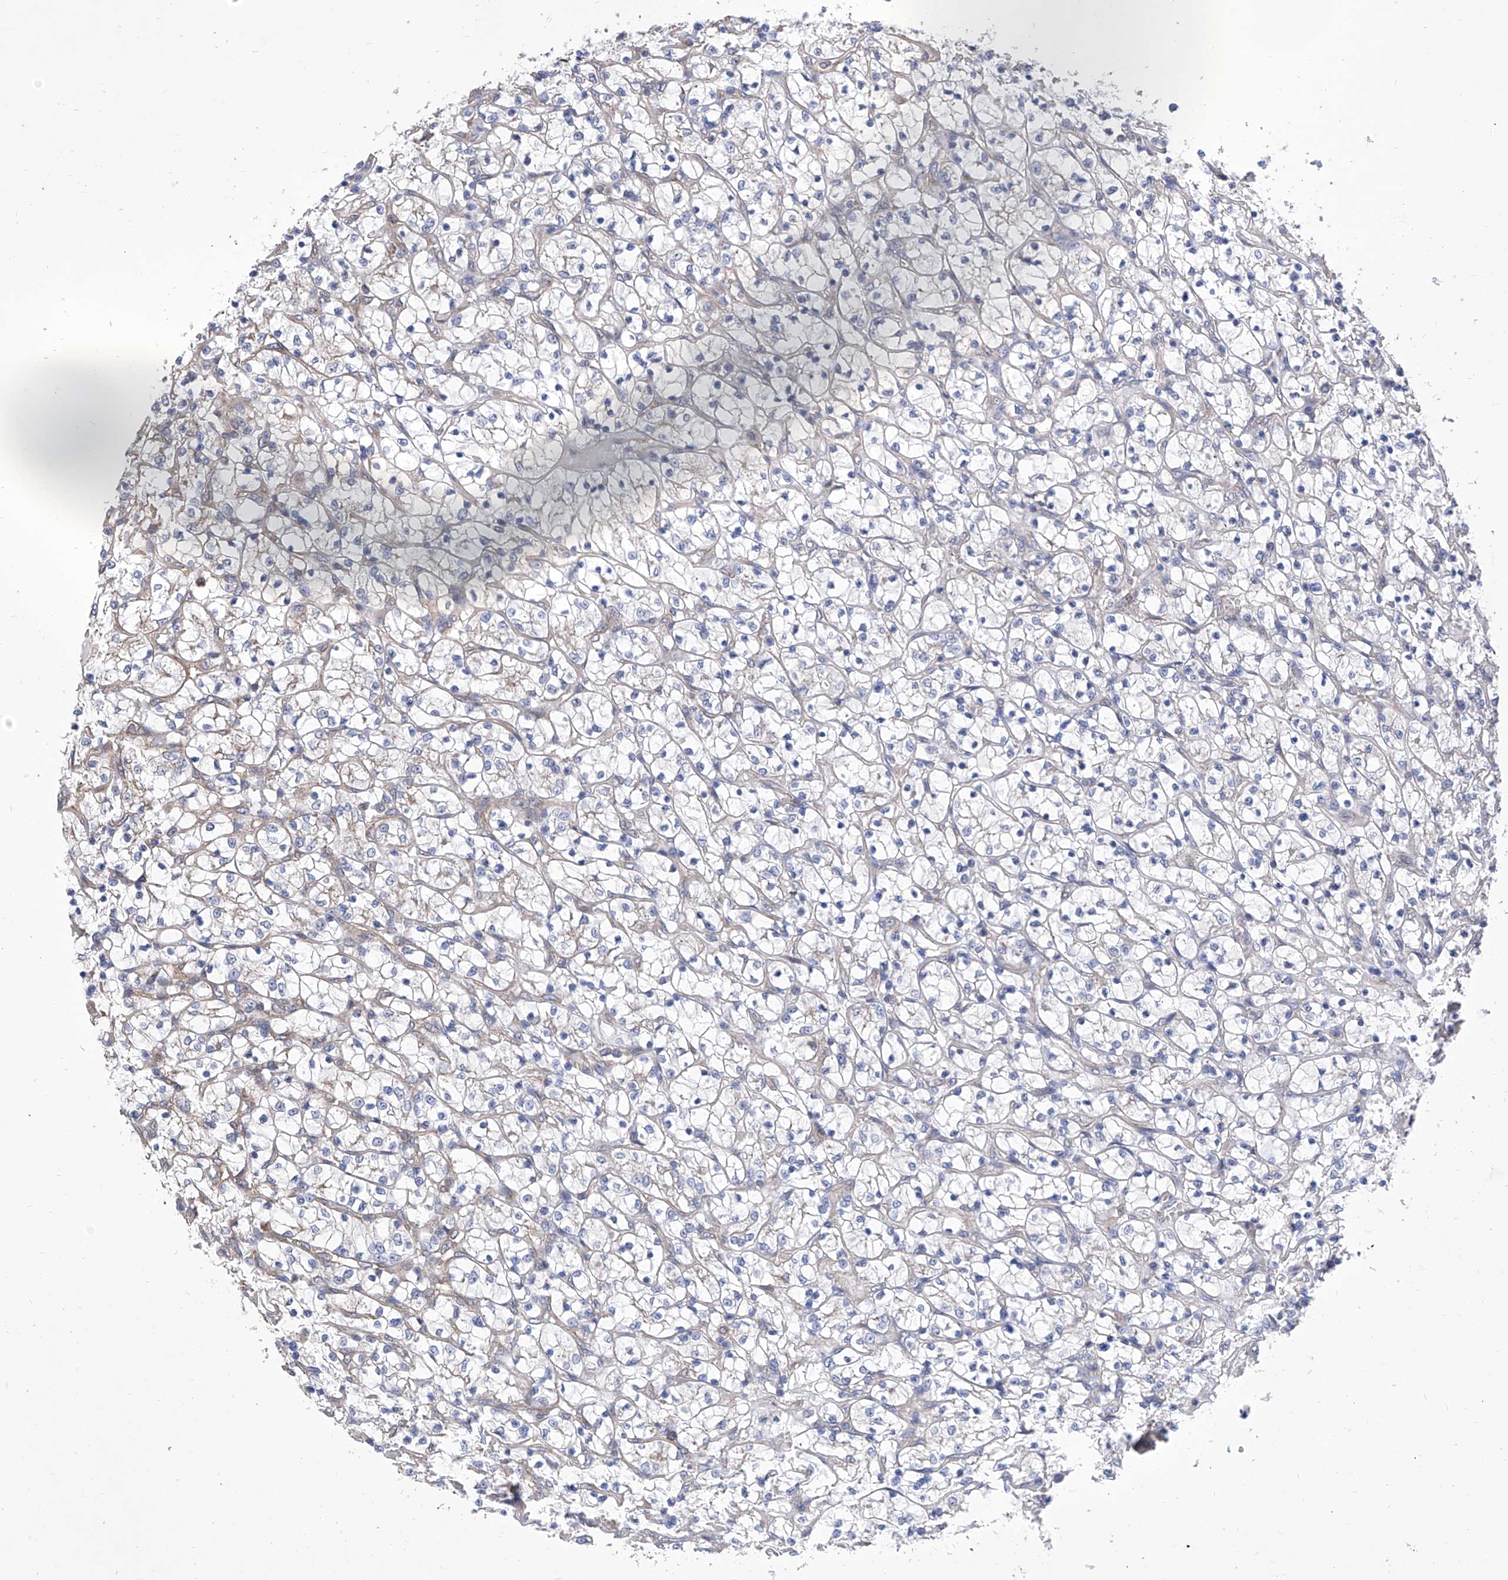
{"staining": {"intensity": "negative", "quantity": "none", "location": "none"}, "tissue": "renal cancer", "cell_type": "Tumor cells", "image_type": "cancer", "snomed": [{"axis": "morphology", "description": "Adenocarcinoma, NOS"}, {"axis": "topography", "description": "Kidney"}], "caption": "A high-resolution image shows IHC staining of renal cancer, which displays no significant staining in tumor cells. (Immunohistochemistry, brightfield microscopy, high magnification).", "gene": "TJAP1", "patient": {"sex": "female", "age": 69}}